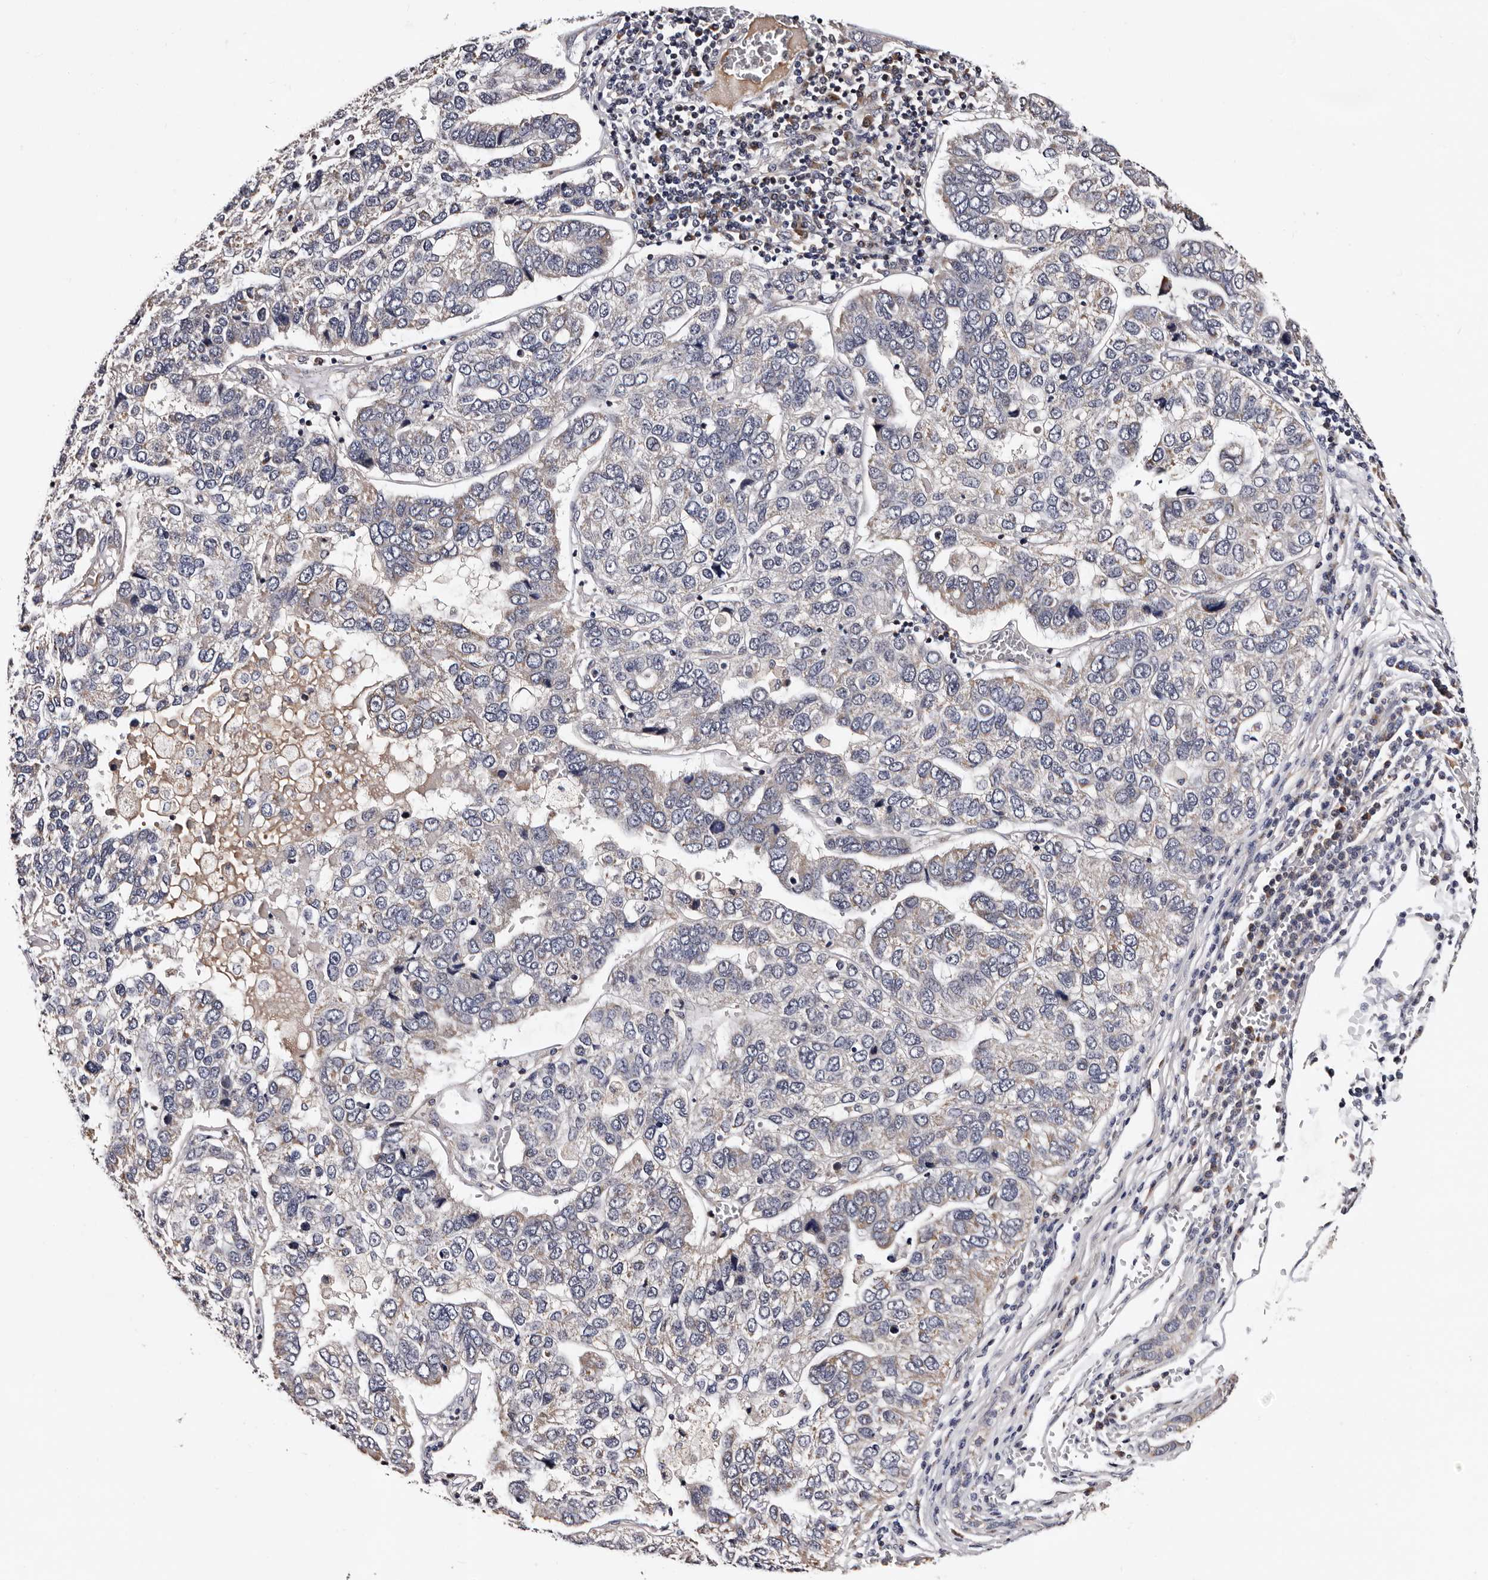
{"staining": {"intensity": "negative", "quantity": "none", "location": "none"}, "tissue": "pancreatic cancer", "cell_type": "Tumor cells", "image_type": "cancer", "snomed": [{"axis": "morphology", "description": "Adenocarcinoma, NOS"}, {"axis": "topography", "description": "Pancreas"}], "caption": "This image is of pancreatic cancer stained with IHC to label a protein in brown with the nuclei are counter-stained blue. There is no staining in tumor cells.", "gene": "TAF4B", "patient": {"sex": "female", "age": 61}}